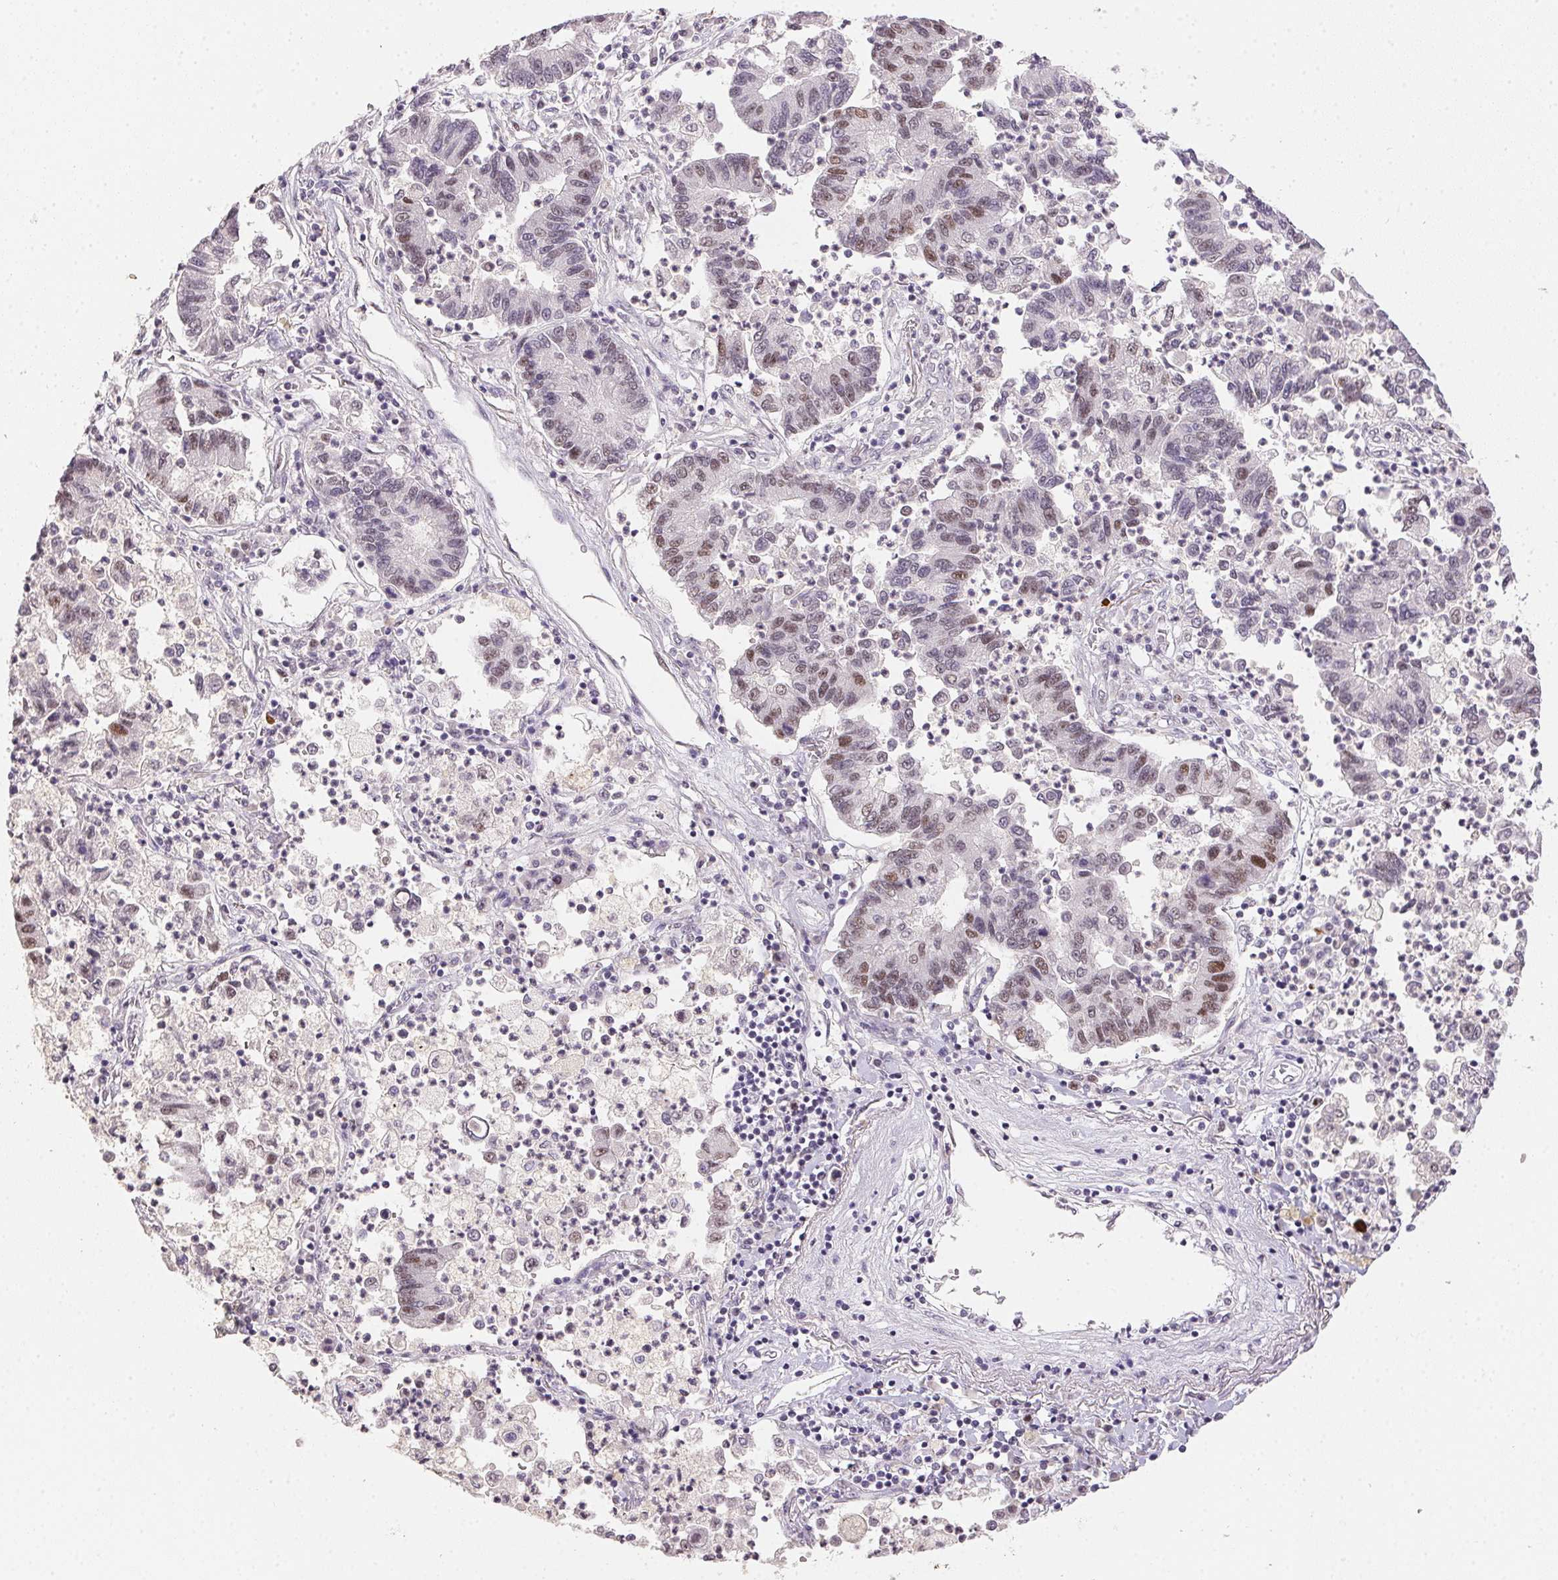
{"staining": {"intensity": "weak", "quantity": "<25%", "location": "nuclear"}, "tissue": "lung cancer", "cell_type": "Tumor cells", "image_type": "cancer", "snomed": [{"axis": "morphology", "description": "Adenocarcinoma, NOS"}, {"axis": "topography", "description": "Lung"}], "caption": "Tumor cells are negative for protein expression in human lung cancer.", "gene": "POLR3G", "patient": {"sex": "female", "age": 57}}